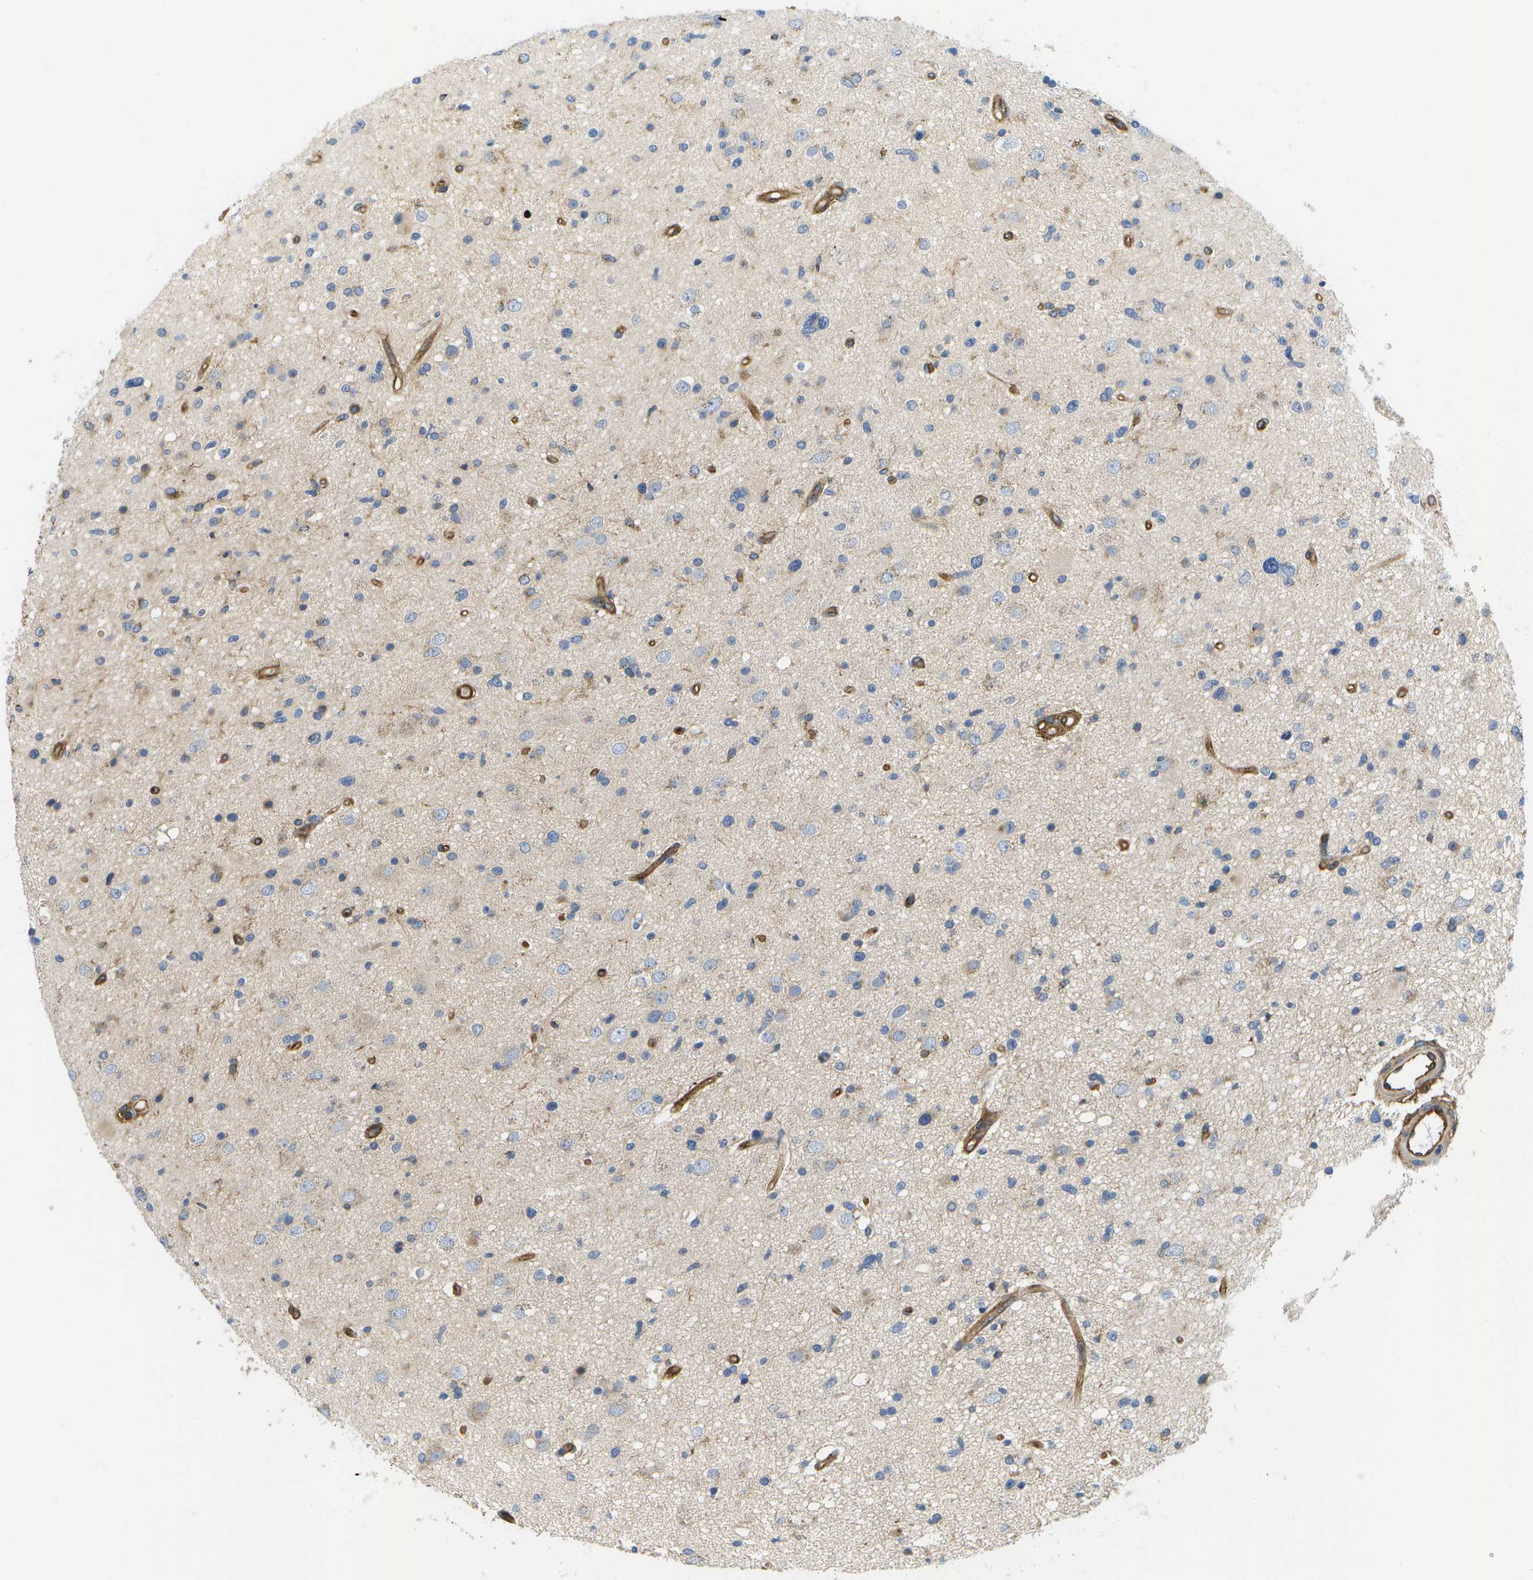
{"staining": {"intensity": "moderate", "quantity": "<25%", "location": "cytoplasmic/membranous"}, "tissue": "glioma", "cell_type": "Tumor cells", "image_type": "cancer", "snomed": [{"axis": "morphology", "description": "Glioma, malignant, High grade"}, {"axis": "topography", "description": "Brain"}], "caption": "A histopathology image of human glioma stained for a protein displays moderate cytoplasmic/membranous brown staining in tumor cells.", "gene": "BST2", "patient": {"sex": "male", "age": 33}}